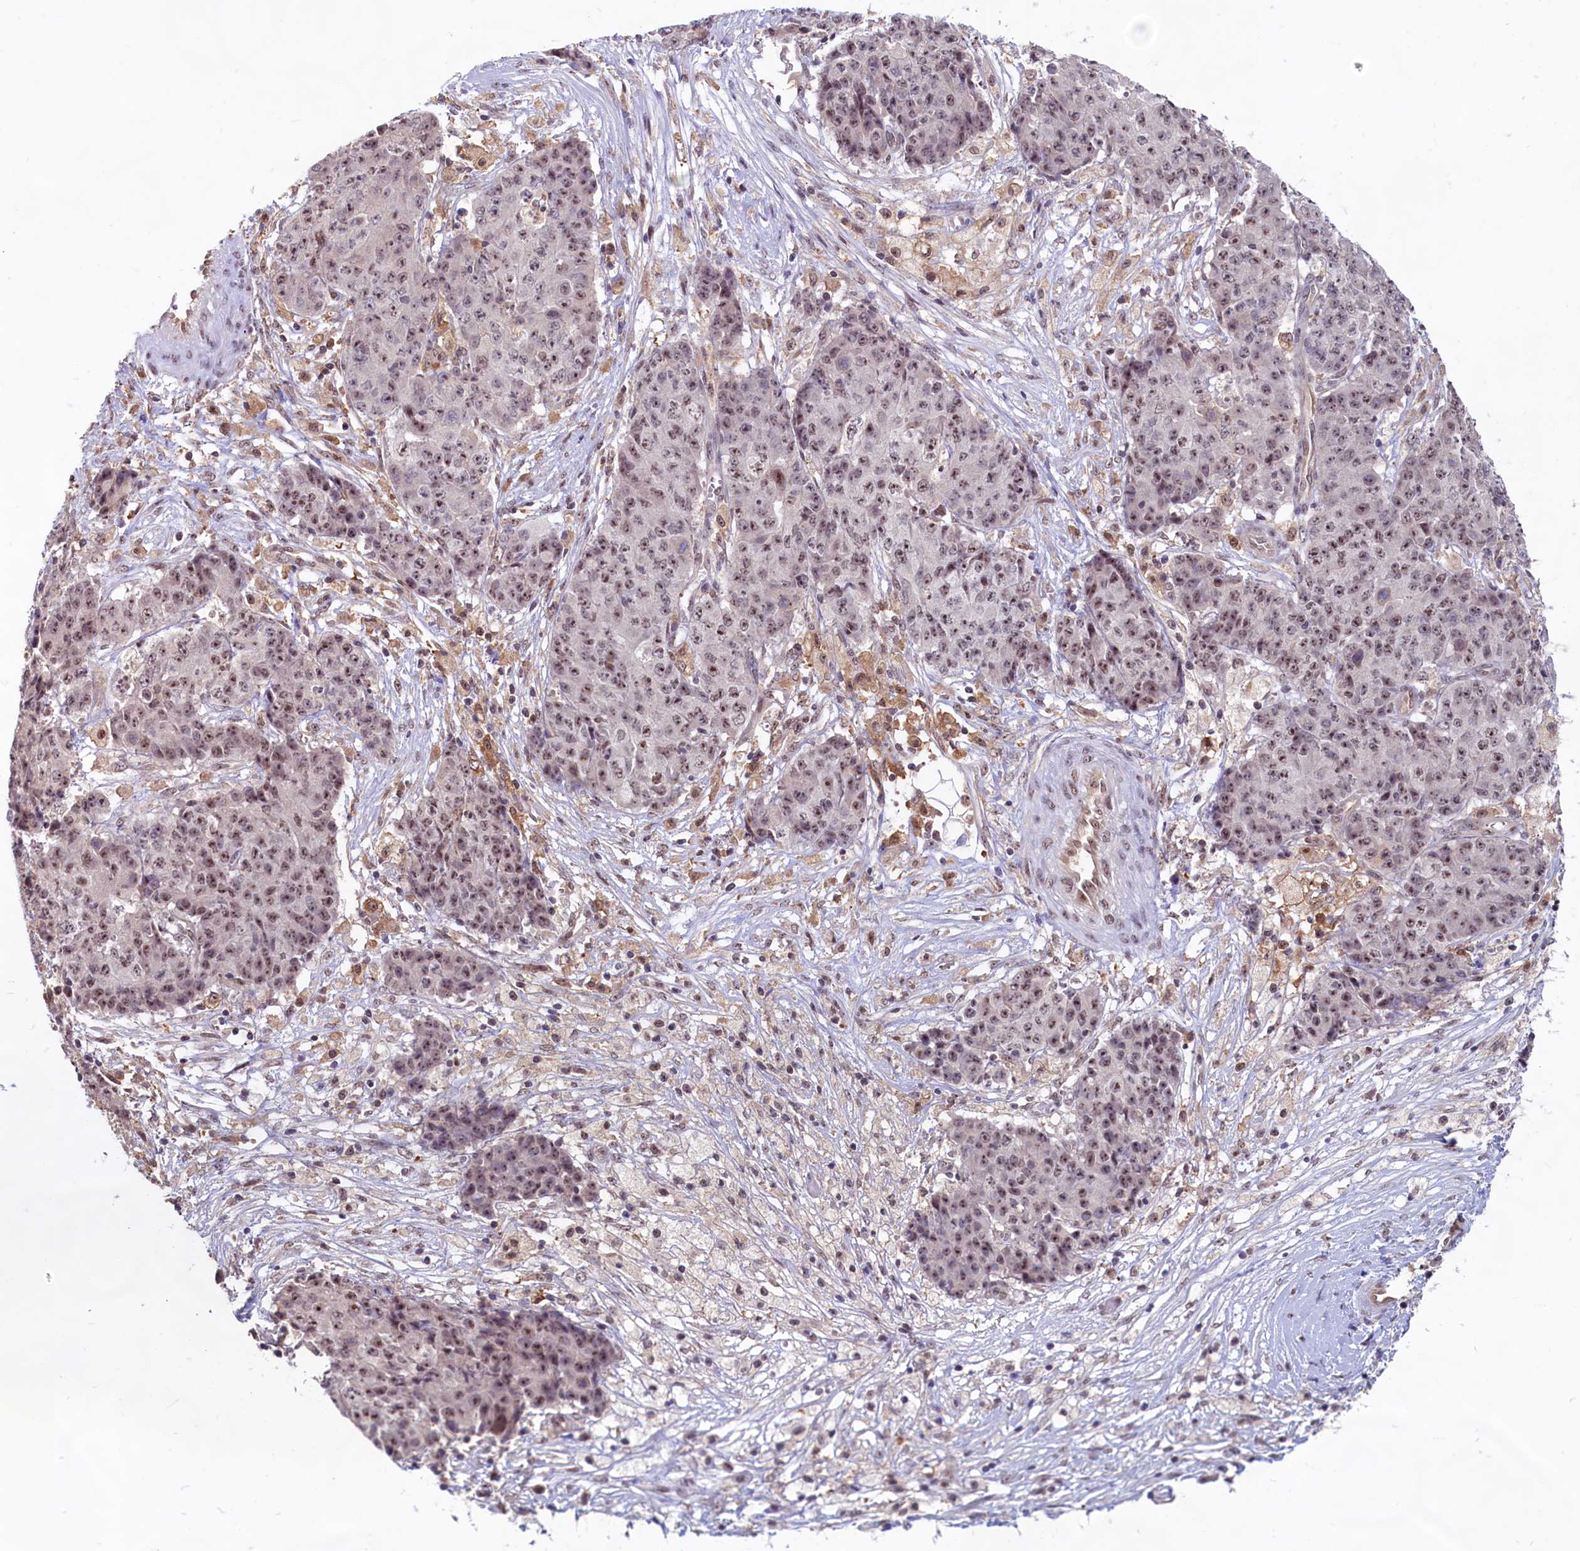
{"staining": {"intensity": "moderate", "quantity": ">75%", "location": "nuclear"}, "tissue": "ovarian cancer", "cell_type": "Tumor cells", "image_type": "cancer", "snomed": [{"axis": "morphology", "description": "Carcinoma, endometroid"}, {"axis": "topography", "description": "Ovary"}], "caption": "Immunohistochemical staining of ovarian cancer reveals moderate nuclear protein staining in approximately >75% of tumor cells. (DAB IHC, brown staining for protein, blue staining for nuclei).", "gene": "C1D", "patient": {"sex": "female", "age": 42}}